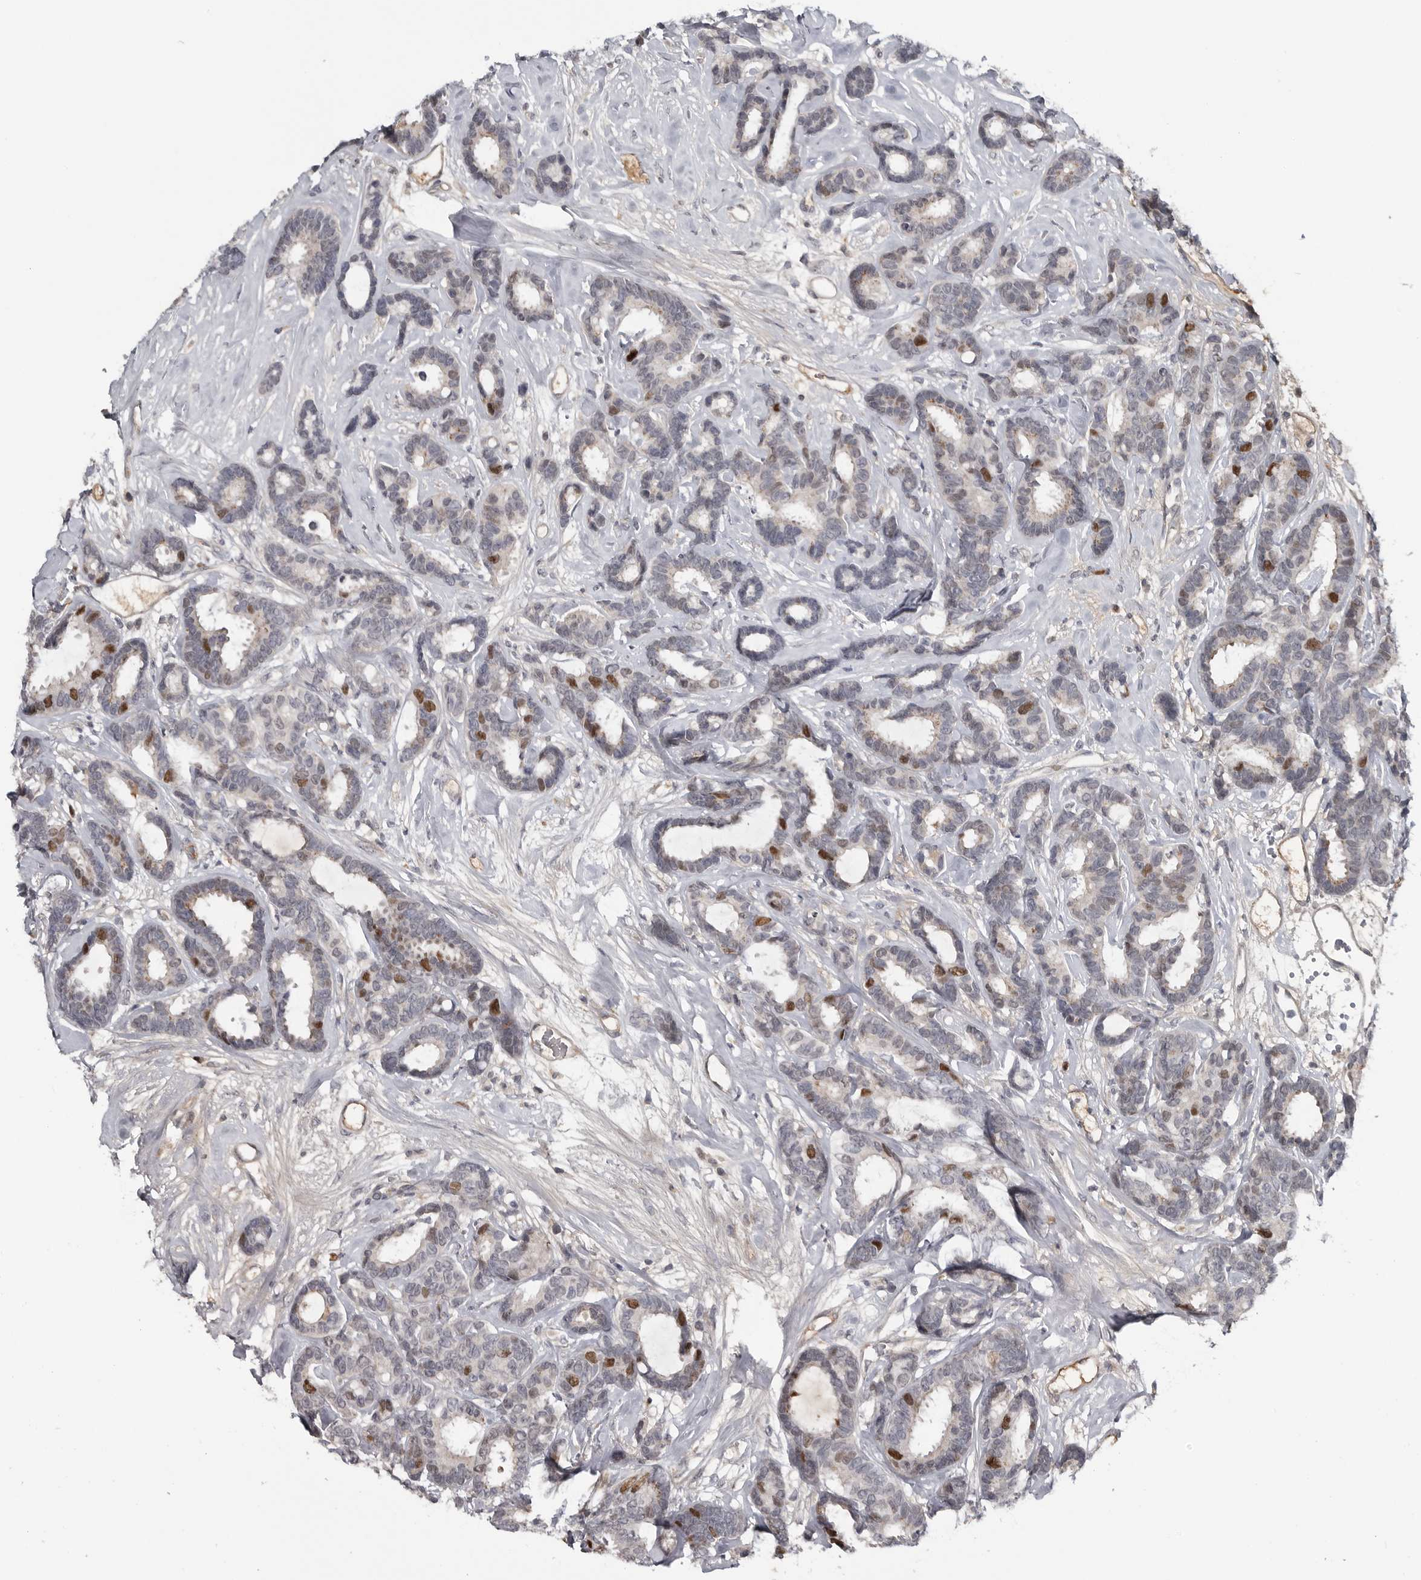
{"staining": {"intensity": "moderate", "quantity": "<25%", "location": "nuclear"}, "tissue": "breast cancer", "cell_type": "Tumor cells", "image_type": "cancer", "snomed": [{"axis": "morphology", "description": "Duct carcinoma"}, {"axis": "topography", "description": "Breast"}], "caption": "Intraductal carcinoma (breast) stained for a protein (brown) displays moderate nuclear positive staining in approximately <25% of tumor cells.", "gene": "ZNF277", "patient": {"sex": "female", "age": 87}}